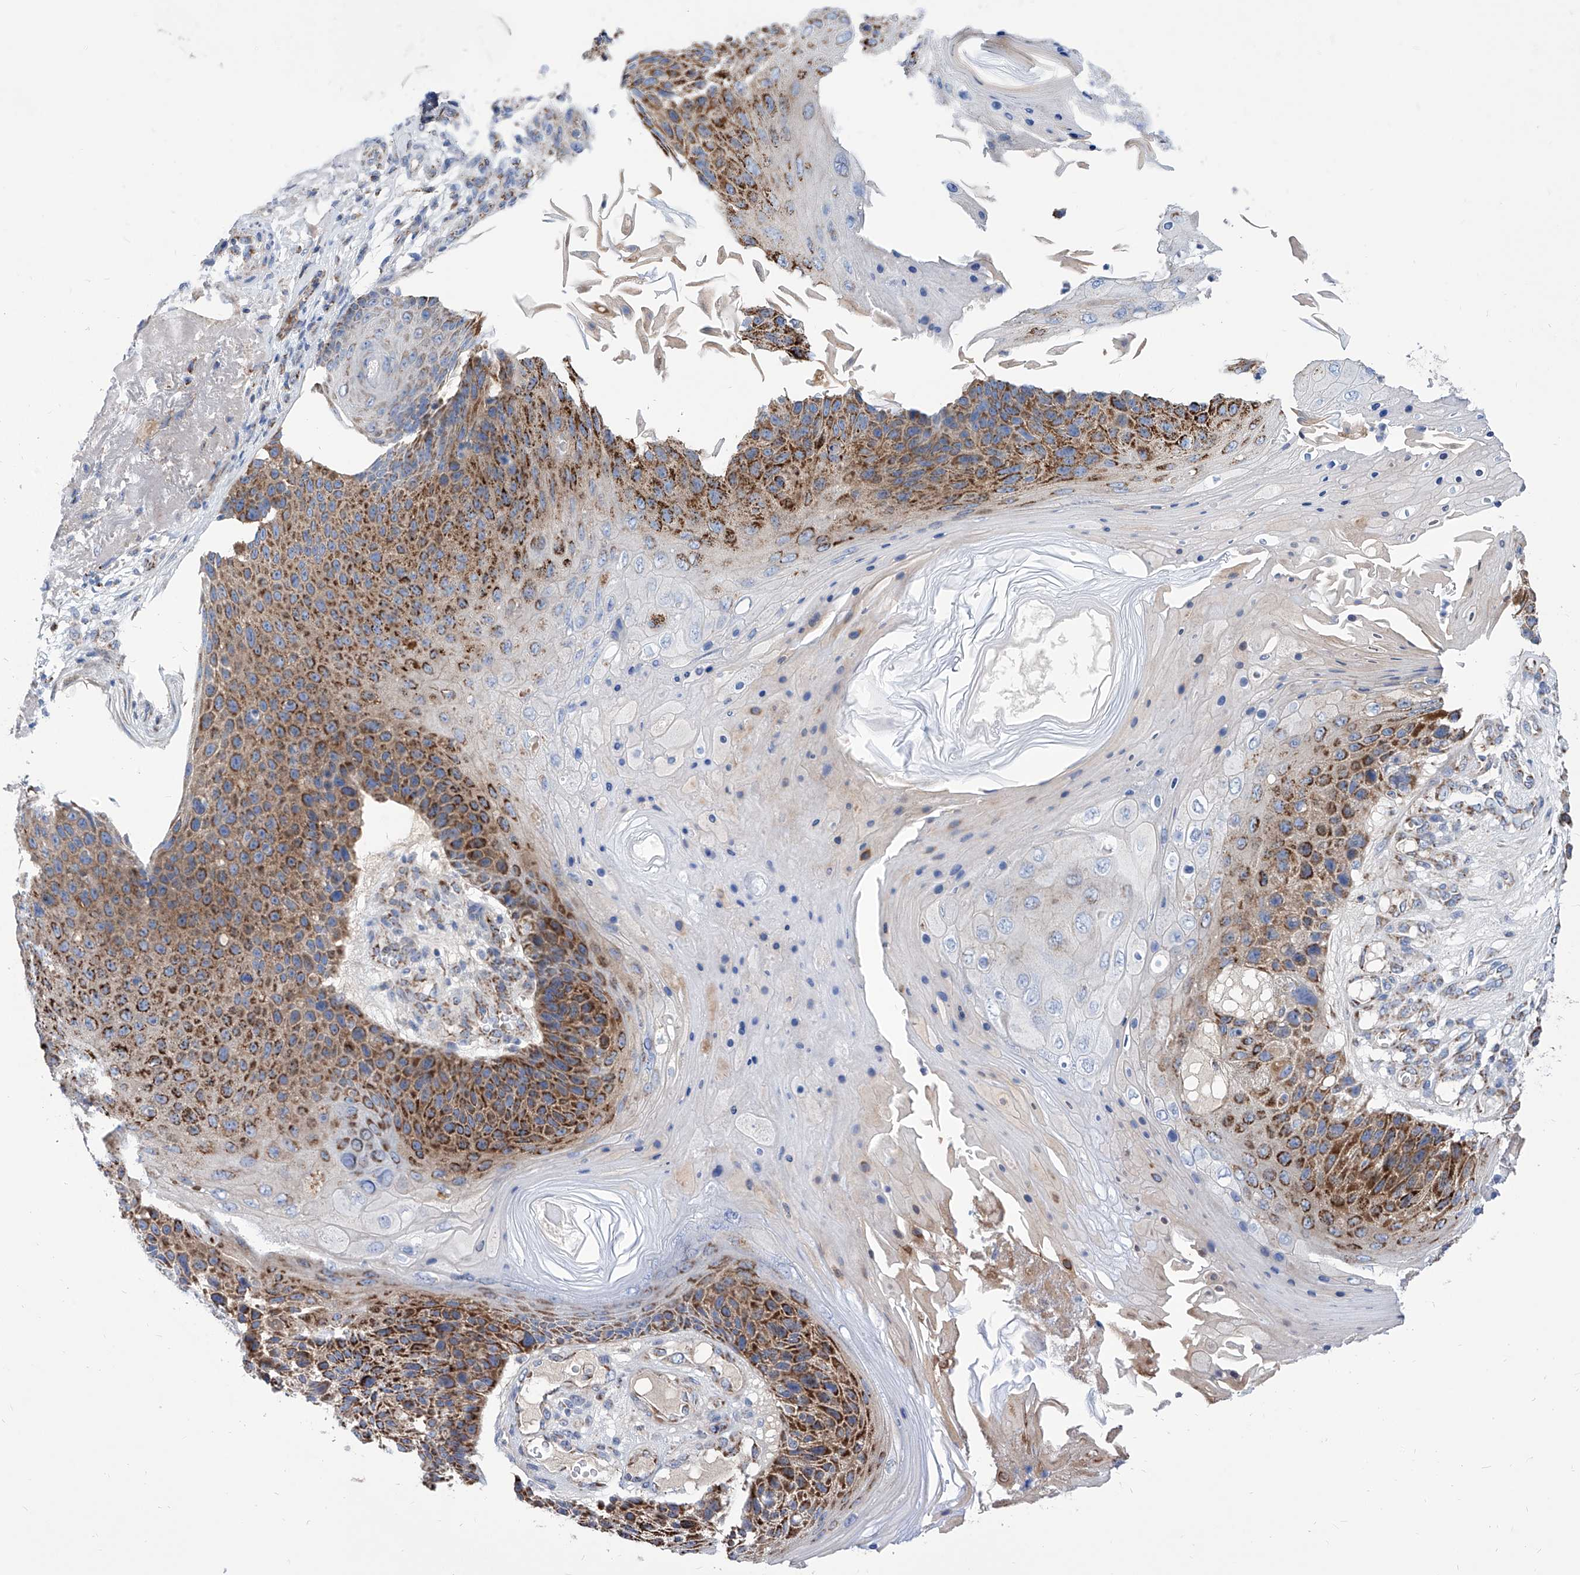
{"staining": {"intensity": "moderate", "quantity": ">75%", "location": "cytoplasmic/membranous"}, "tissue": "skin cancer", "cell_type": "Tumor cells", "image_type": "cancer", "snomed": [{"axis": "morphology", "description": "Squamous cell carcinoma, NOS"}, {"axis": "topography", "description": "Skin"}], "caption": "High-magnification brightfield microscopy of skin cancer stained with DAB (brown) and counterstained with hematoxylin (blue). tumor cells exhibit moderate cytoplasmic/membranous staining is present in about>75% of cells.", "gene": "SRBD1", "patient": {"sex": "female", "age": 88}}